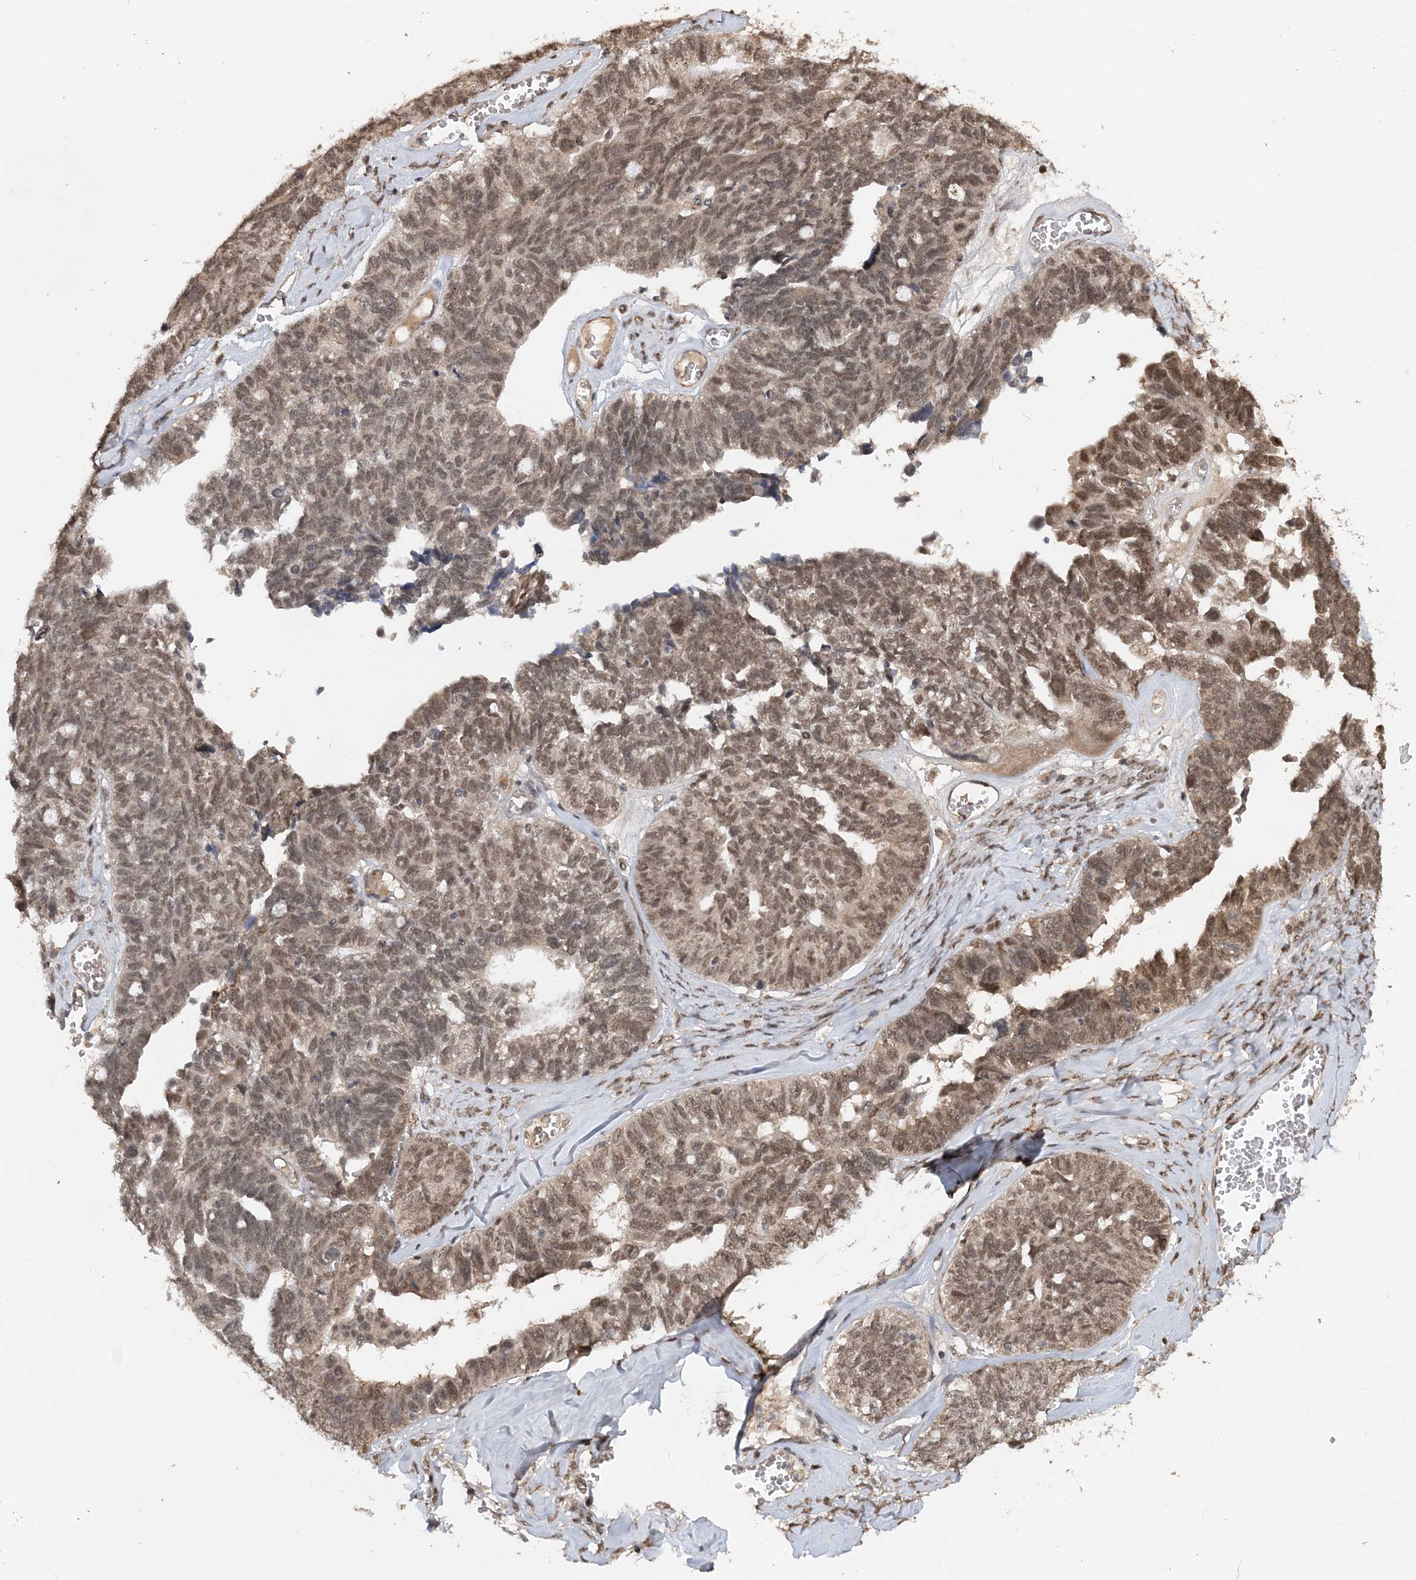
{"staining": {"intensity": "moderate", "quantity": ">75%", "location": "cytoplasmic/membranous,nuclear"}, "tissue": "ovarian cancer", "cell_type": "Tumor cells", "image_type": "cancer", "snomed": [{"axis": "morphology", "description": "Cystadenocarcinoma, serous, NOS"}, {"axis": "topography", "description": "Ovary"}], "caption": "A brown stain highlights moderate cytoplasmic/membranous and nuclear positivity of a protein in ovarian serous cystadenocarcinoma tumor cells.", "gene": "TSHZ2", "patient": {"sex": "female", "age": 79}}